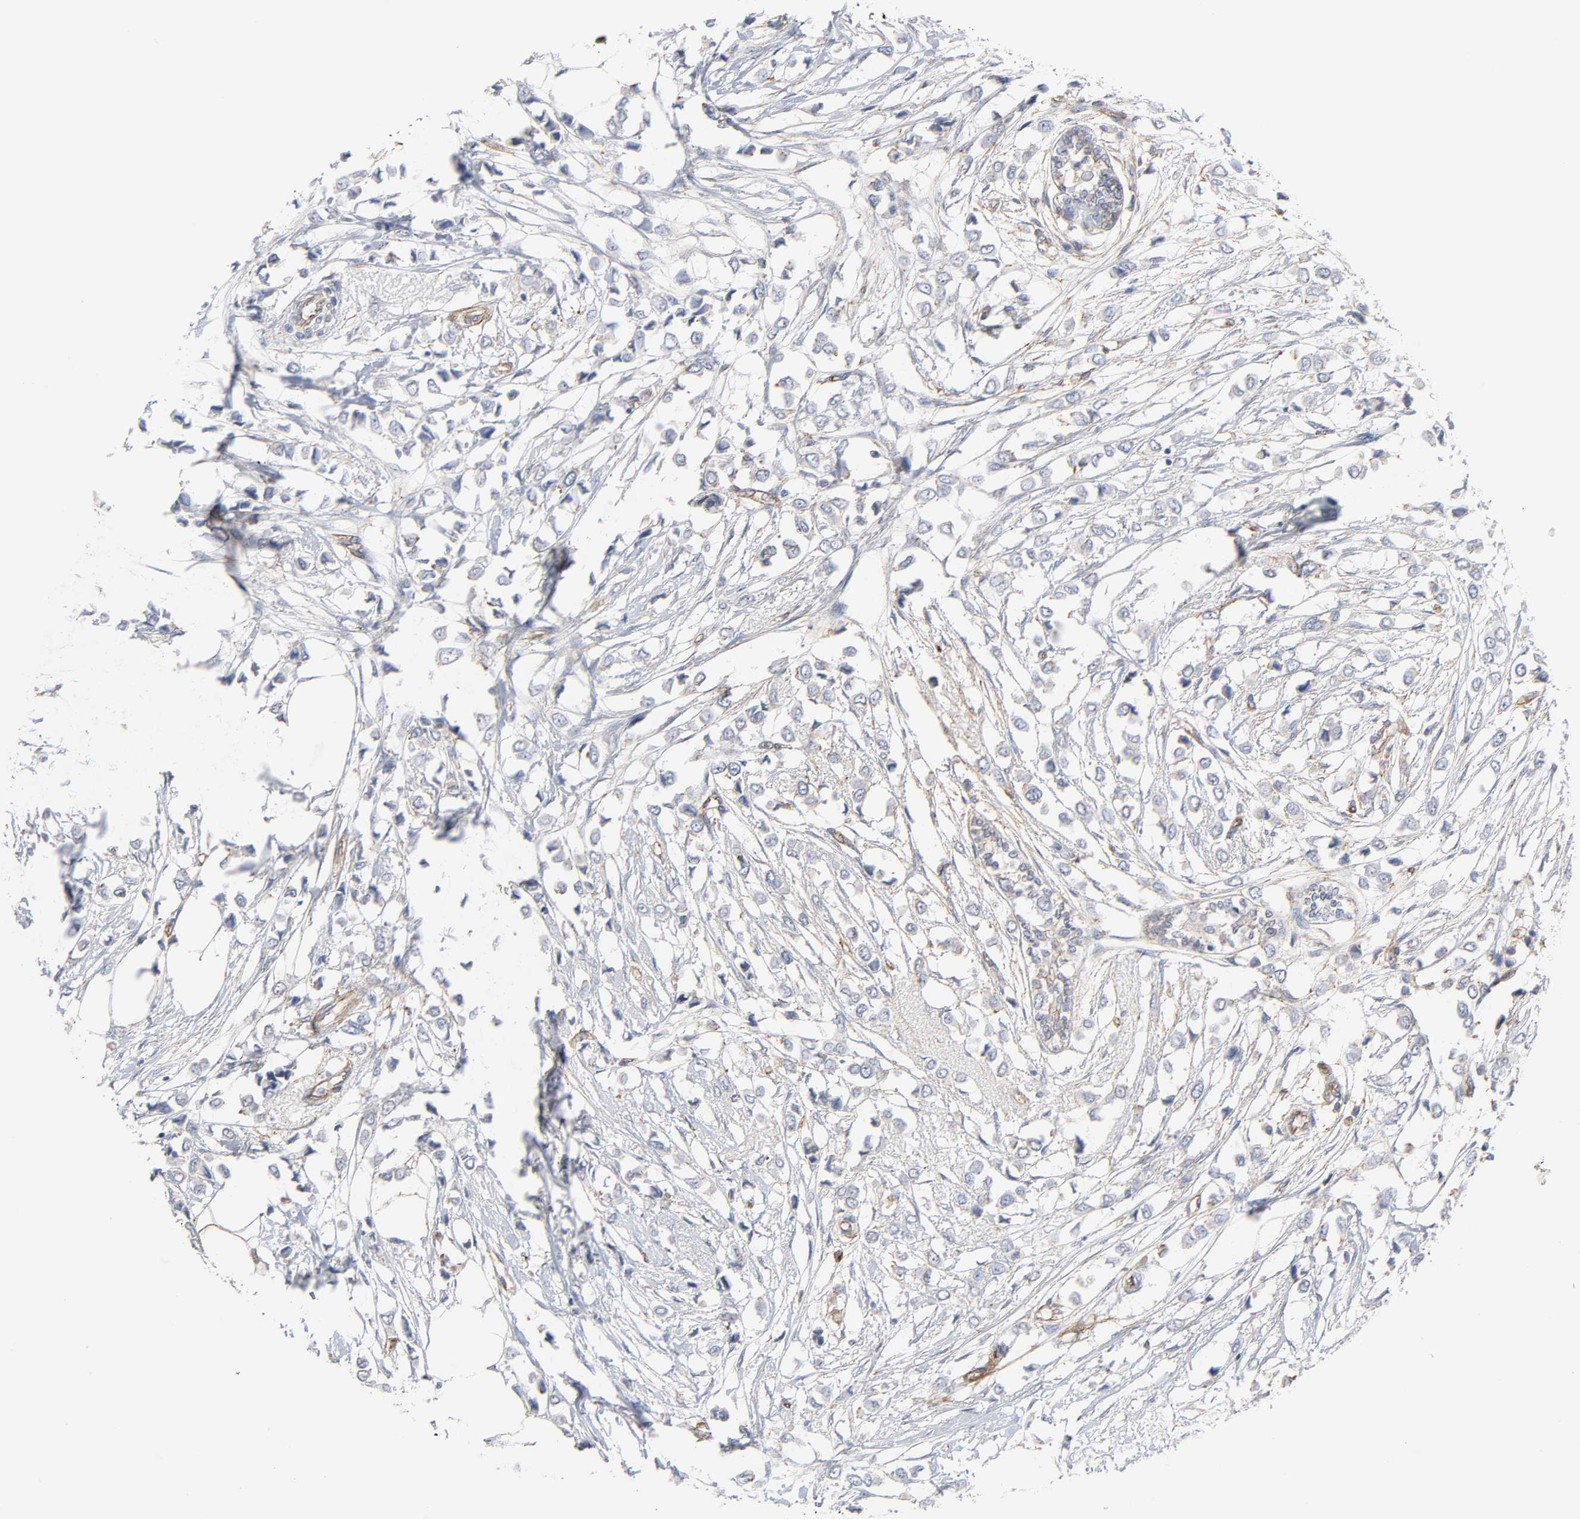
{"staining": {"intensity": "negative", "quantity": "none", "location": "none"}, "tissue": "breast cancer", "cell_type": "Tumor cells", "image_type": "cancer", "snomed": [{"axis": "morphology", "description": "Lobular carcinoma"}, {"axis": "topography", "description": "Breast"}], "caption": "The photomicrograph exhibits no significant positivity in tumor cells of breast cancer.", "gene": "SPTAN1", "patient": {"sex": "female", "age": 51}}